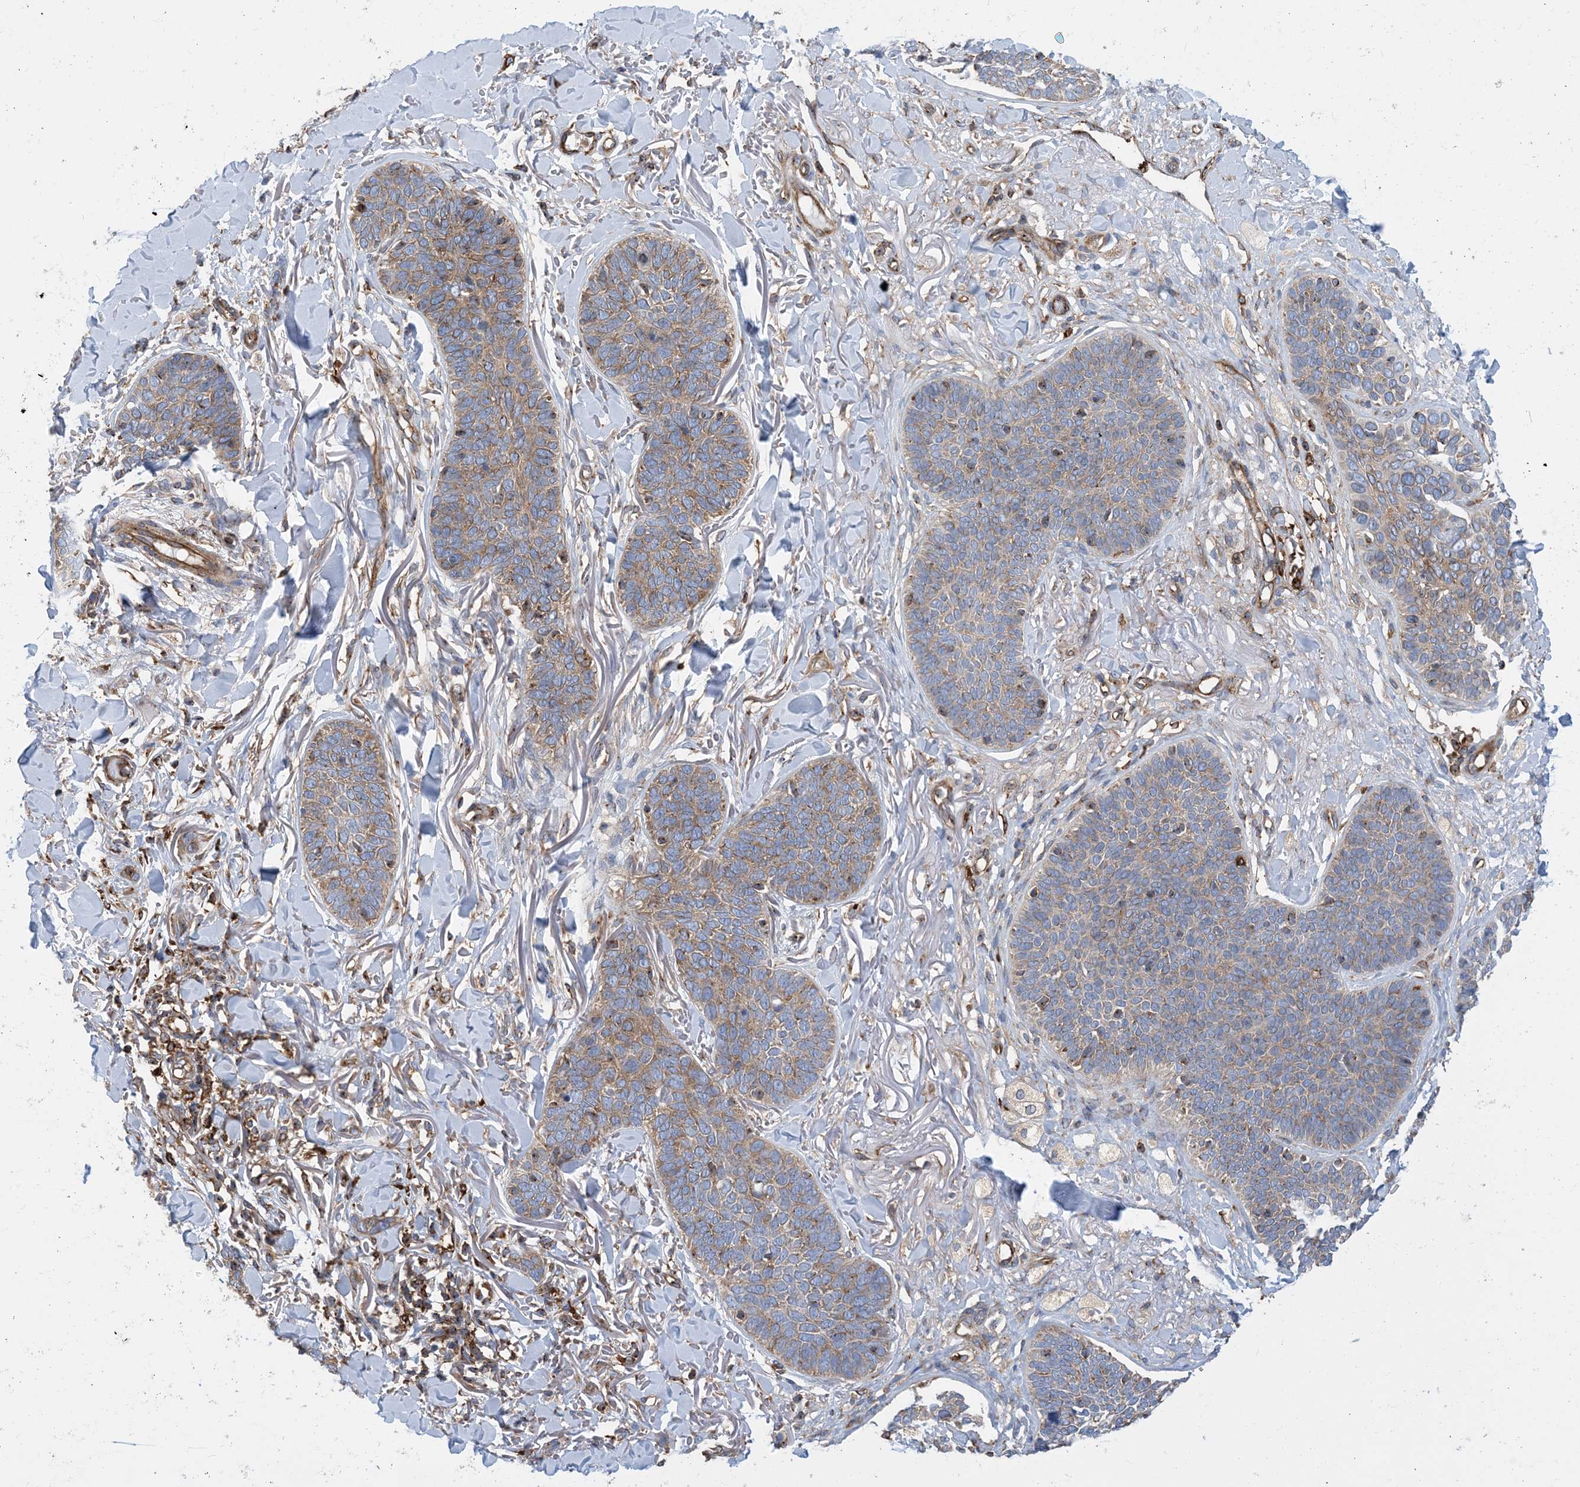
{"staining": {"intensity": "weak", "quantity": ">75%", "location": "cytoplasmic/membranous"}, "tissue": "skin cancer", "cell_type": "Tumor cells", "image_type": "cancer", "snomed": [{"axis": "morphology", "description": "Basal cell carcinoma"}, {"axis": "topography", "description": "Skin"}], "caption": "Immunohistochemical staining of human skin cancer (basal cell carcinoma) exhibits low levels of weak cytoplasmic/membranous protein expression in about >75% of tumor cells.", "gene": "DYNC1LI1", "patient": {"sex": "male", "age": 85}}